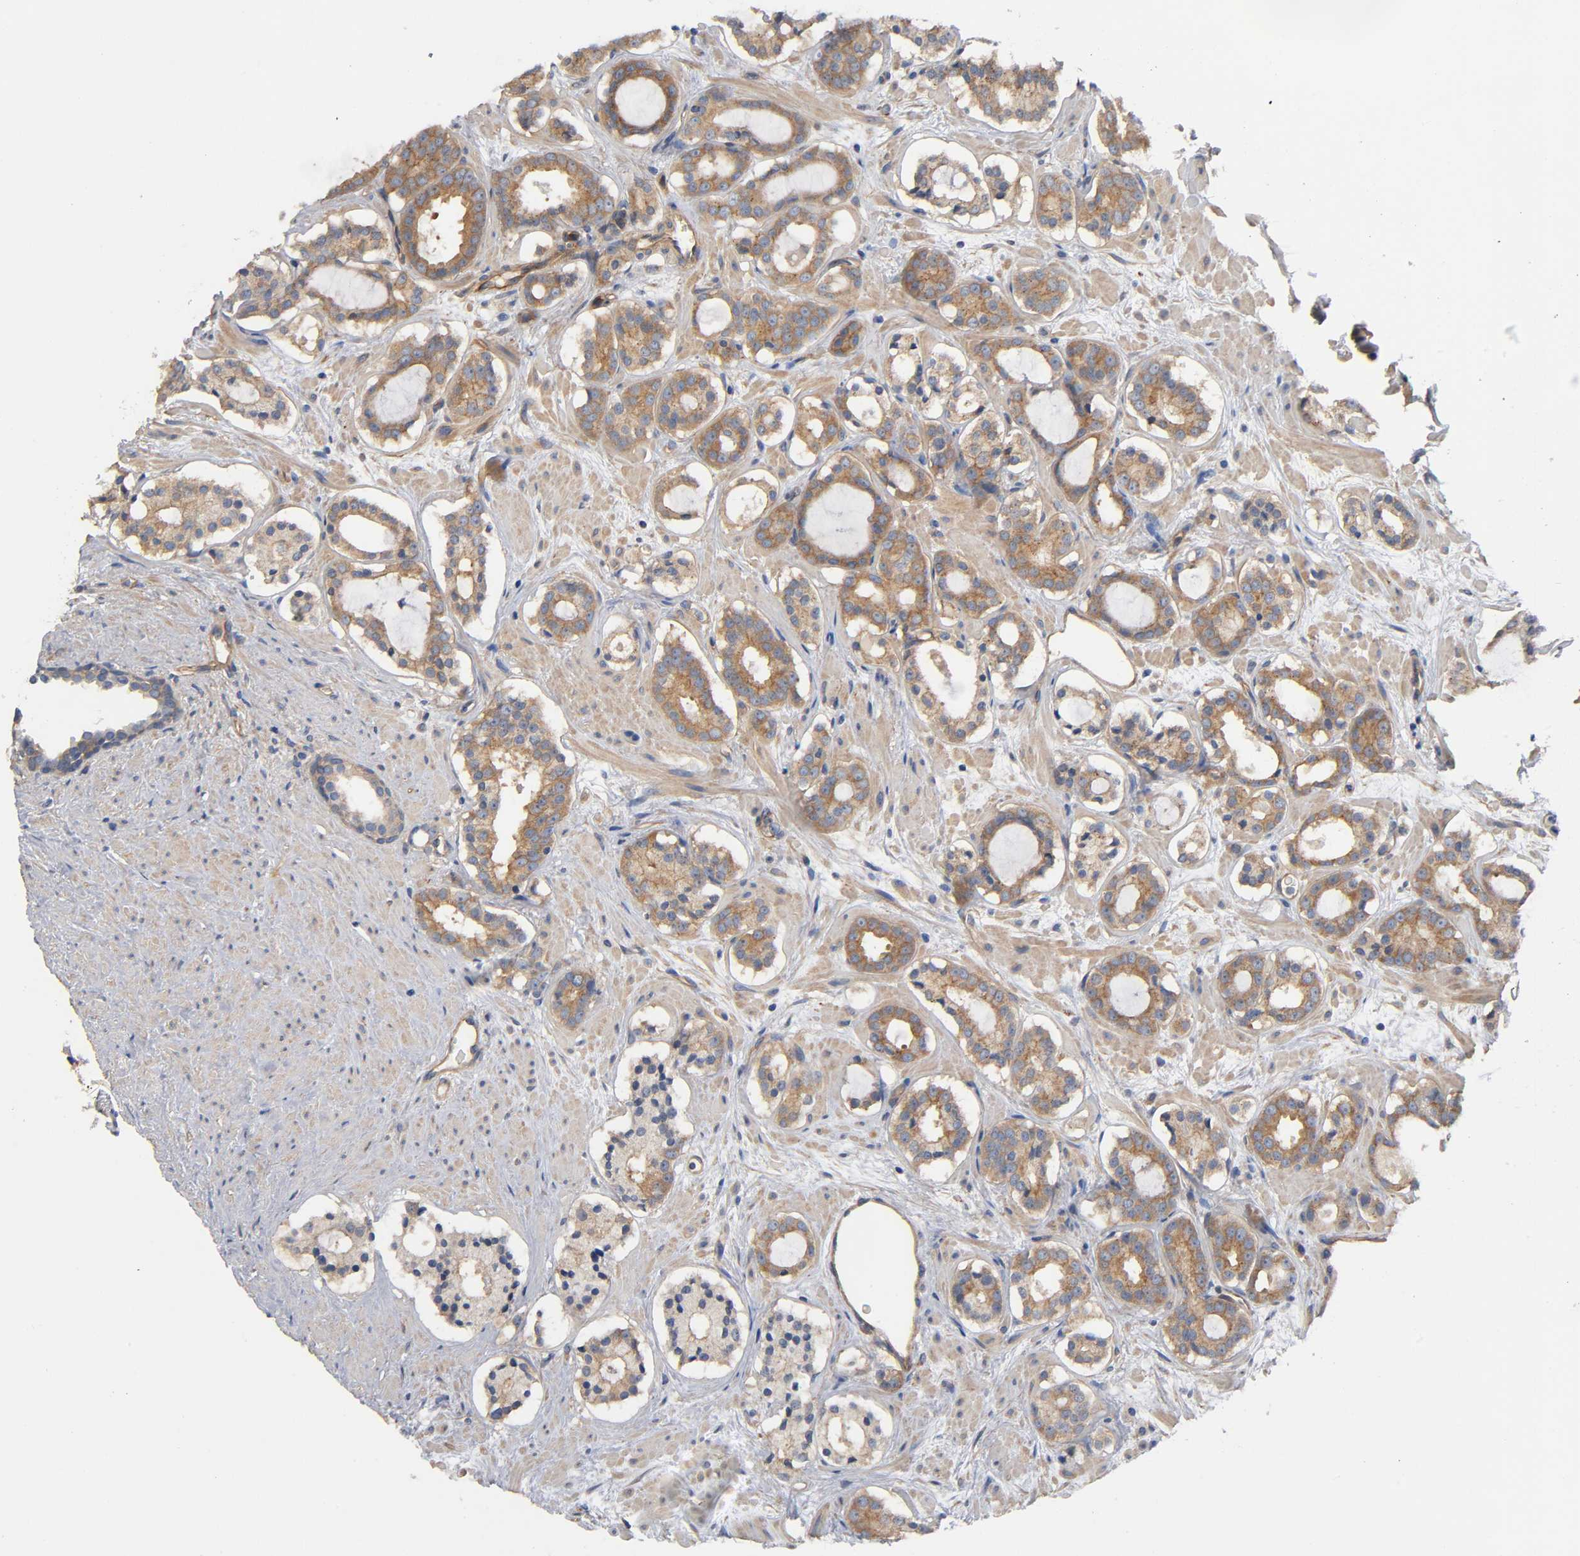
{"staining": {"intensity": "moderate", "quantity": ">75%", "location": "cytoplasmic/membranous"}, "tissue": "prostate cancer", "cell_type": "Tumor cells", "image_type": "cancer", "snomed": [{"axis": "morphology", "description": "Adenocarcinoma, Low grade"}, {"axis": "topography", "description": "Prostate"}], "caption": "Prostate cancer (low-grade adenocarcinoma) stained with a protein marker demonstrates moderate staining in tumor cells.", "gene": "MARS1", "patient": {"sex": "male", "age": 57}}